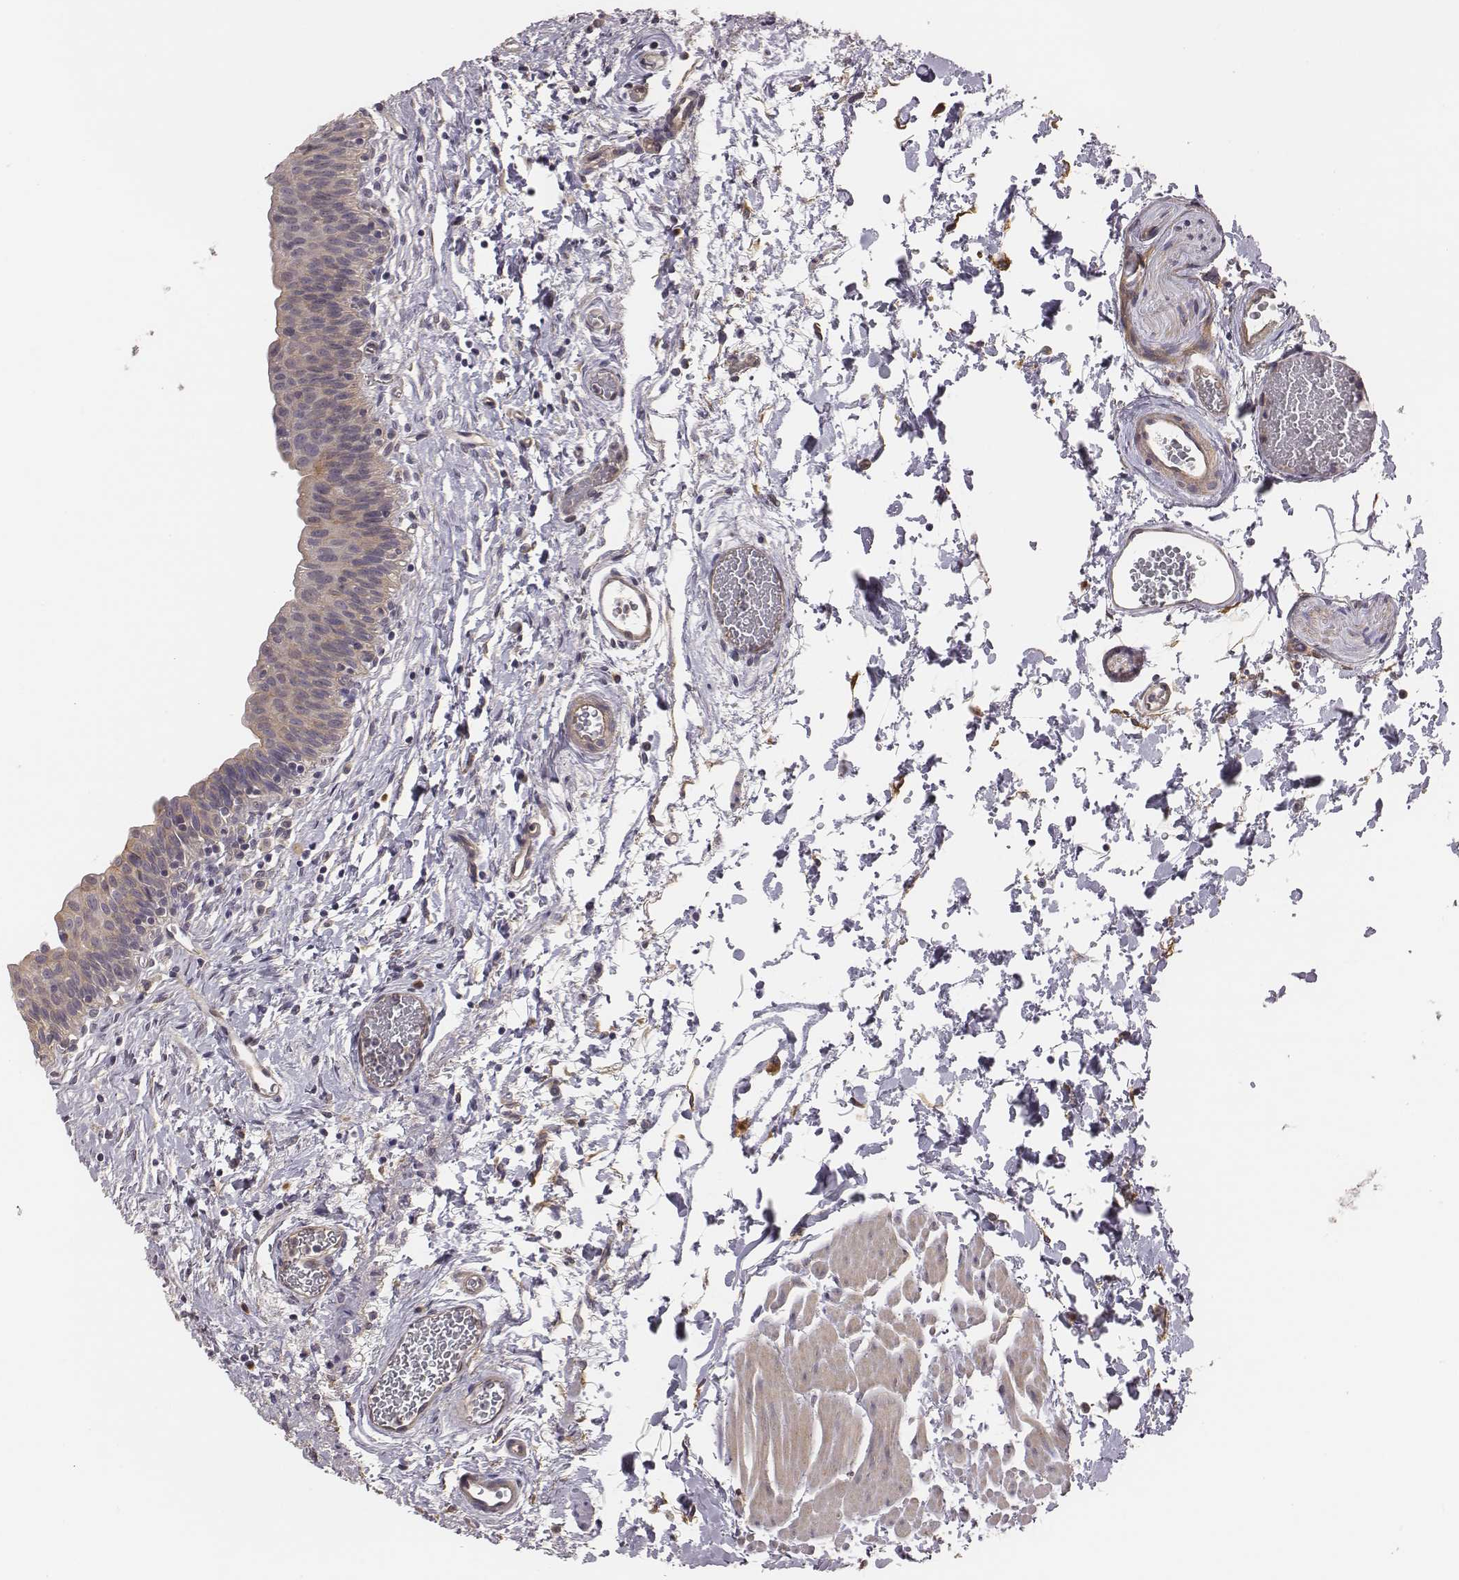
{"staining": {"intensity": "moderate", "quantity": "<25%", "location": "cytoplasmic/membranous"}, "tissue": "urinary bladder", "cell_type": "Urothelial cells", "image_type": "normal", "snomed": [{"axis": "morphology", "description": "Normal tissue, NOS"}, {"axis": "topography", "description": "Urinary bladder"}], "caption": "Immunohistochemical staining of normal urinary bladder shows moderate cytoplasmic/membranous protein staining in about <25% of urothelial cells.", "gene": "SCARF1", "patient": {"sex": "male", "age": 56}}